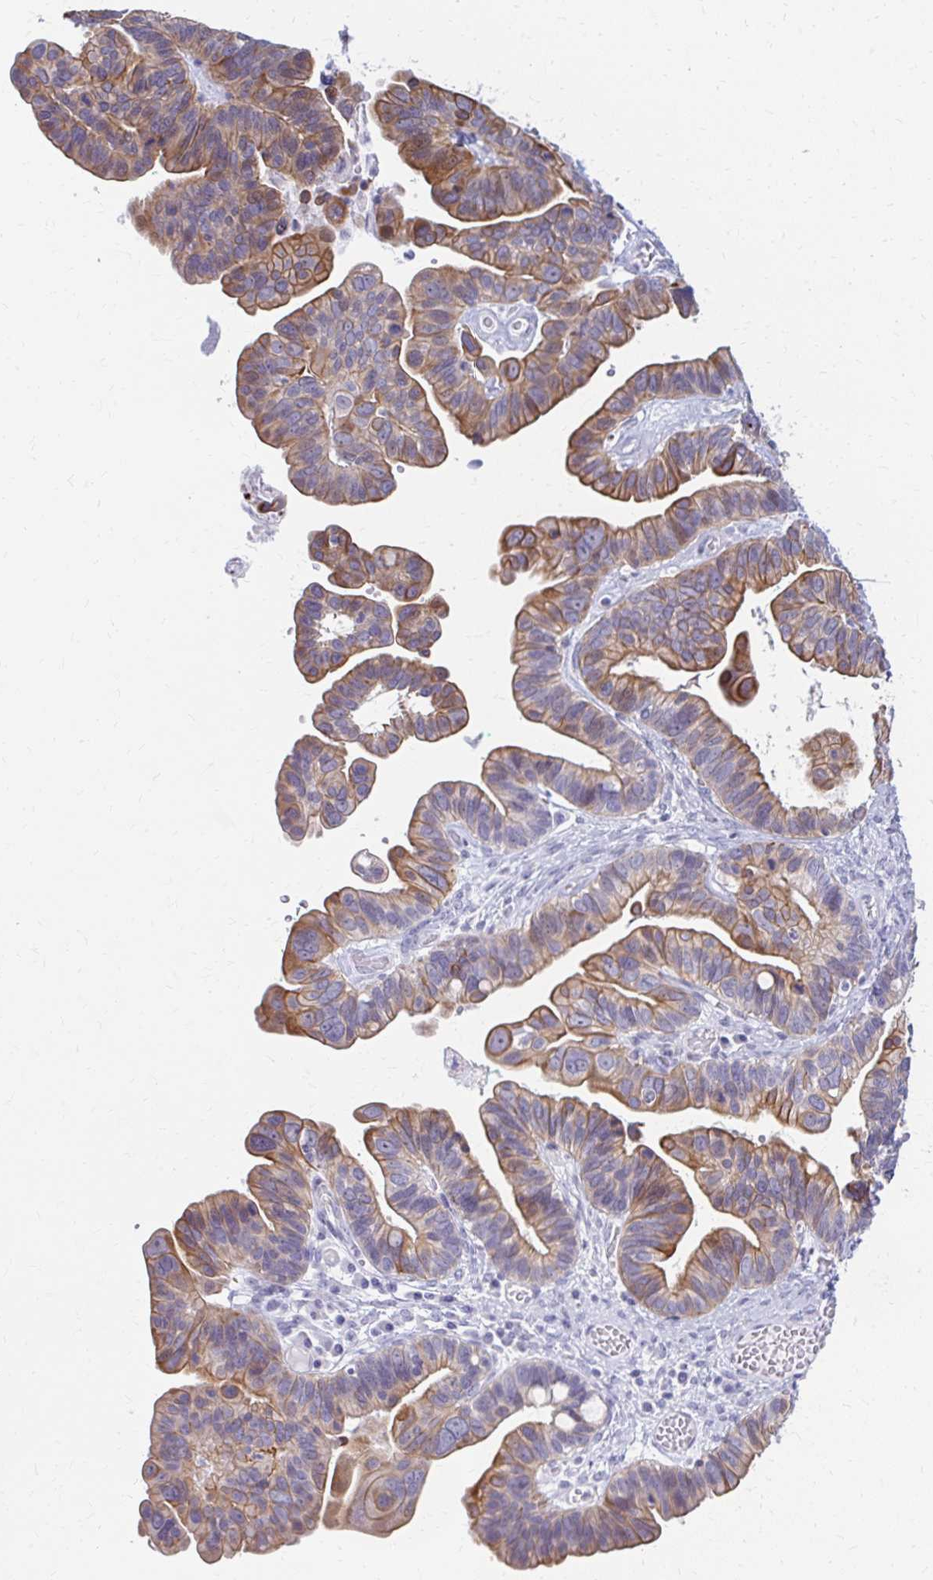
{"staining": {"intensity": "moderate", "quantity": ">75%", "location": "cytoplasmic/membranous"}, "tissue": "ovarian cancer", "cell_type": "Tumor cells", "image_type": "cancer", "snomed": [{"axis": "morphology", "description": "Cystadenocarcinoma, serous, NOS"}, {"axis": "topography", "description": "Ovary"}], "caption": "A medium amount of moderate cytoplasmic/membranous positivity is present in approximately >75% of tumor cells in ovarian cancer tissue.", "gene": "RGS16", "patient": {"sex": "female", "age": 56}}